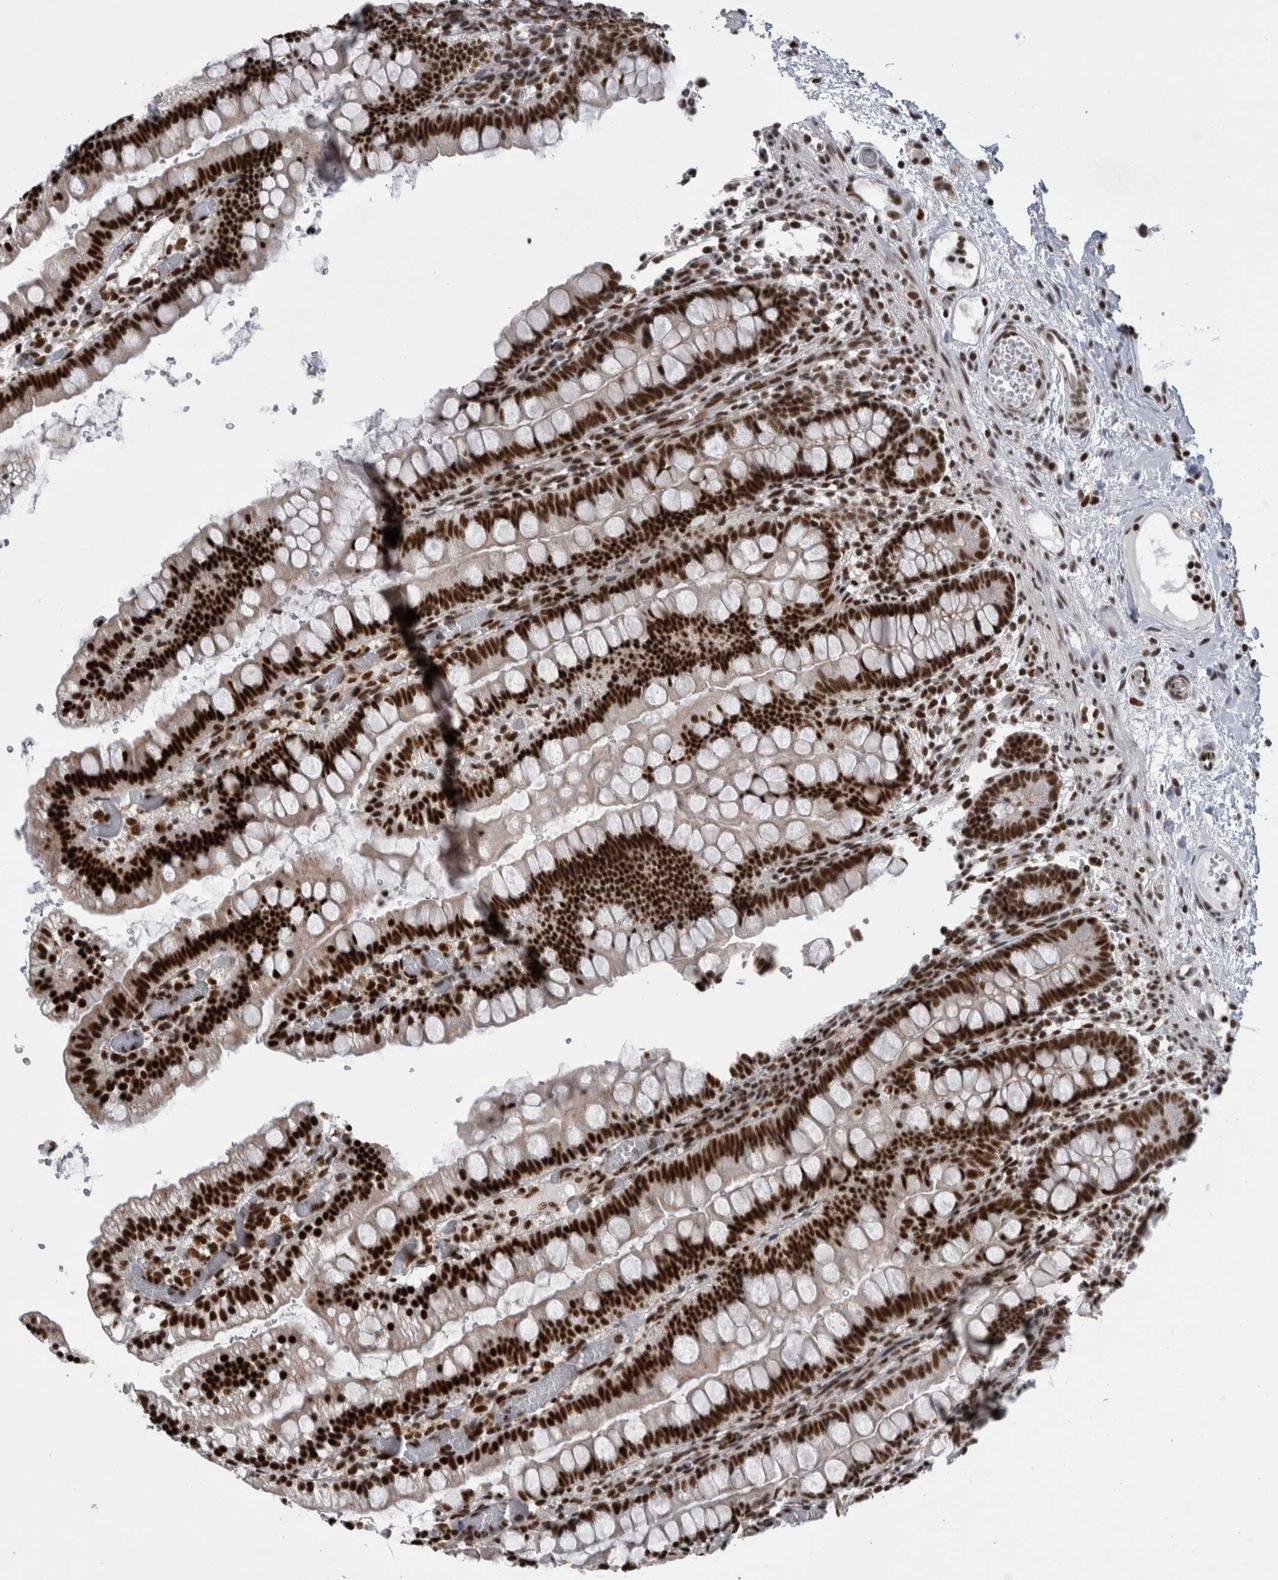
{"staining": {"intensity": "strong", "quantity": ">75%", "location": "nuclear"}, "tissue": "small intestine", "cell_type": "Glandular cells", "image_type": "normal", "snomed": [{"axis": "morphology", "description": "Normal tissue, NOS"}, {"axis": "morphology", "description": "Developmental malformation"}, {"axis": "topography", "description": "Small intestine"}], "caption": "Approximately >75% of glandular cells in benign human small intestine show strong nuclear protein positivity as visualized by brown immunohistochemical staining.", "gene": "CDK11A", "patient": {"sex": "male"}}